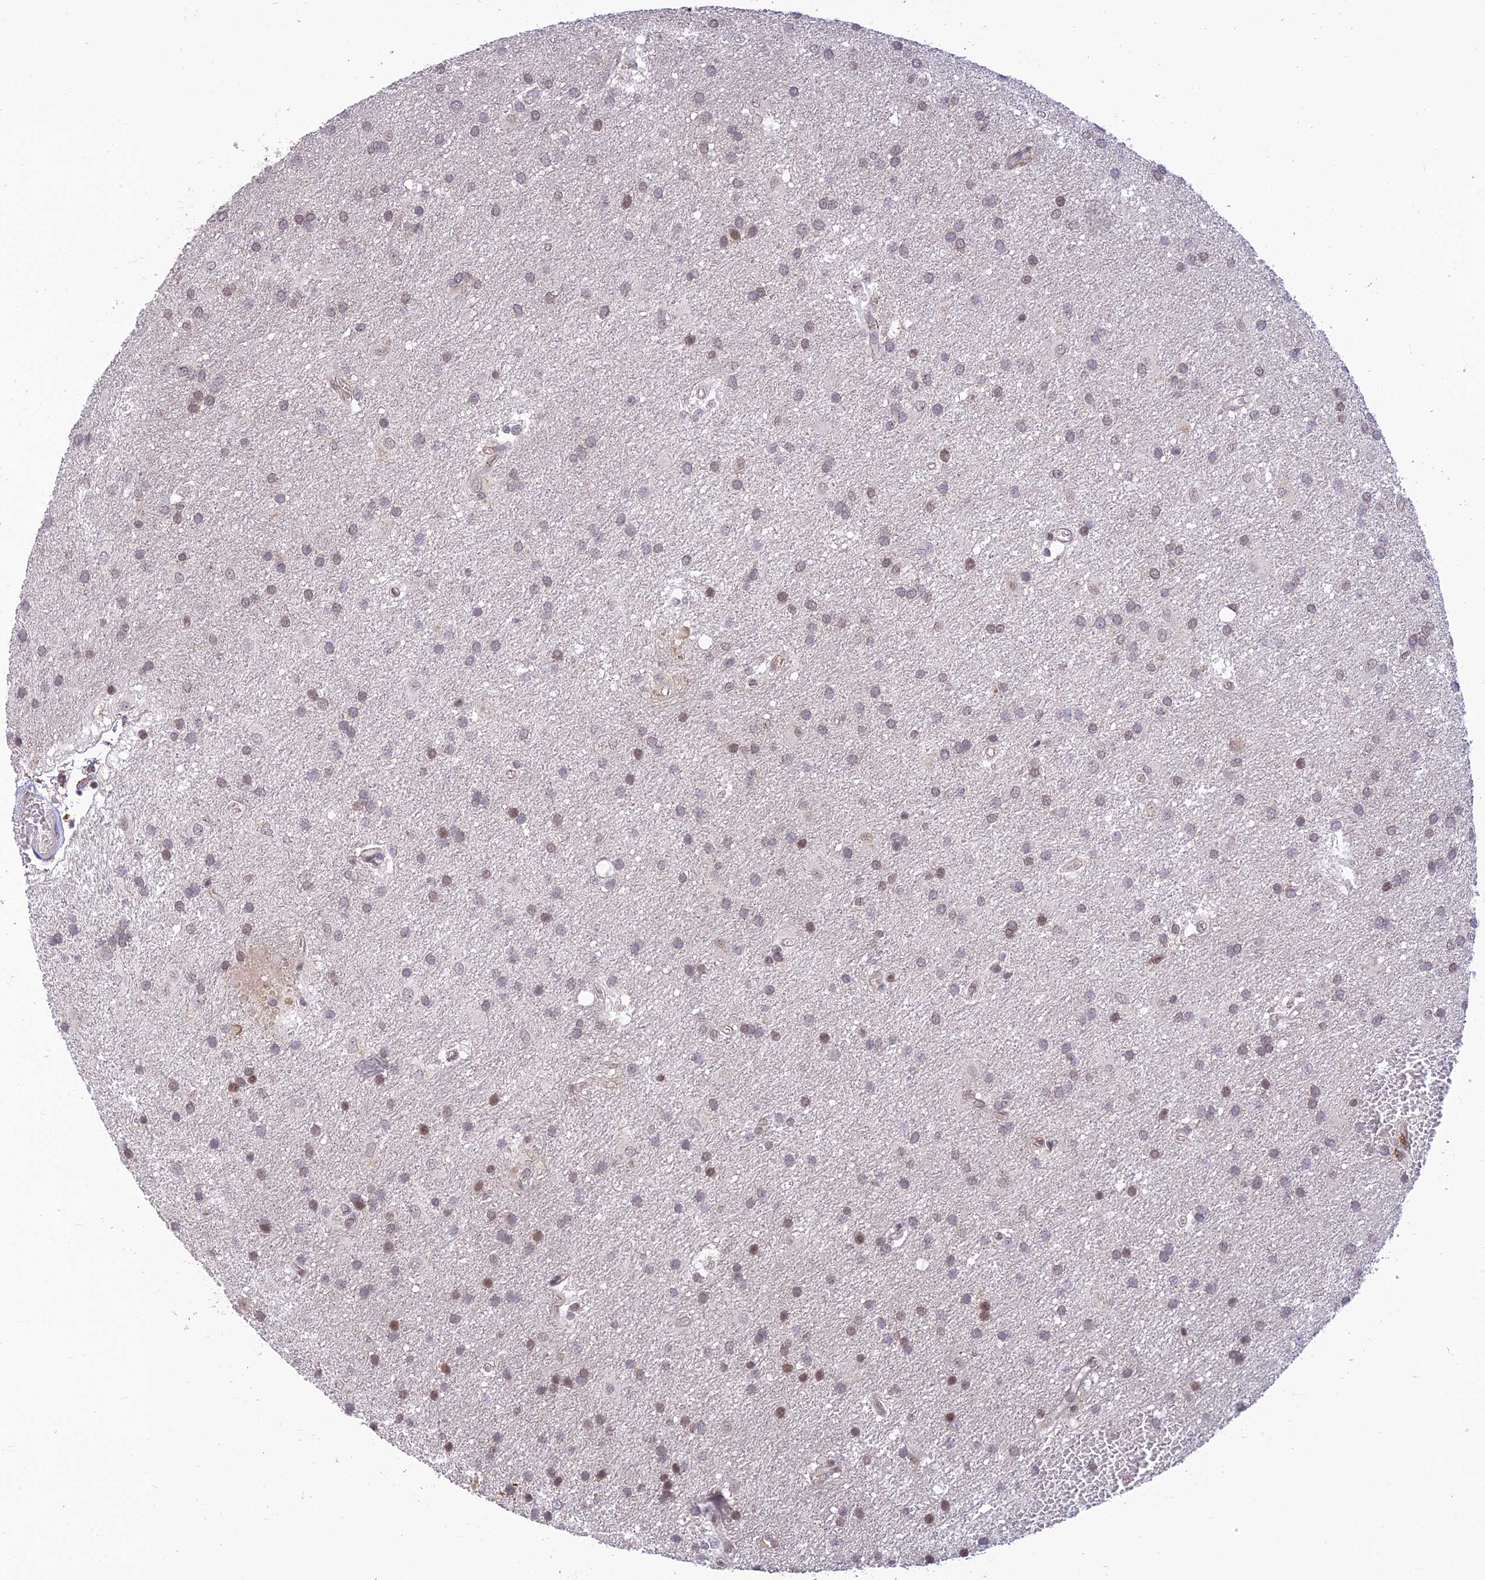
{"staining": {"intensity": "moderate", "quantity": "<25%", "location": "nuclear"}, "tissue": "glioma", "cell_type": "Tumor cells", "image_type": "cancer", "snomed": [{"axis": "morphology", "description": "Glioma, malignant, Low grade"}, {"axis": "topography", "description": "Brain"}], "caption": "Tumor cells demonstrate moderate nuclear expression in about <25% of cells in malignant glioma (low-grade).", "gene": "MICOS13", "patient": {"sex": "male", "age": 66}}